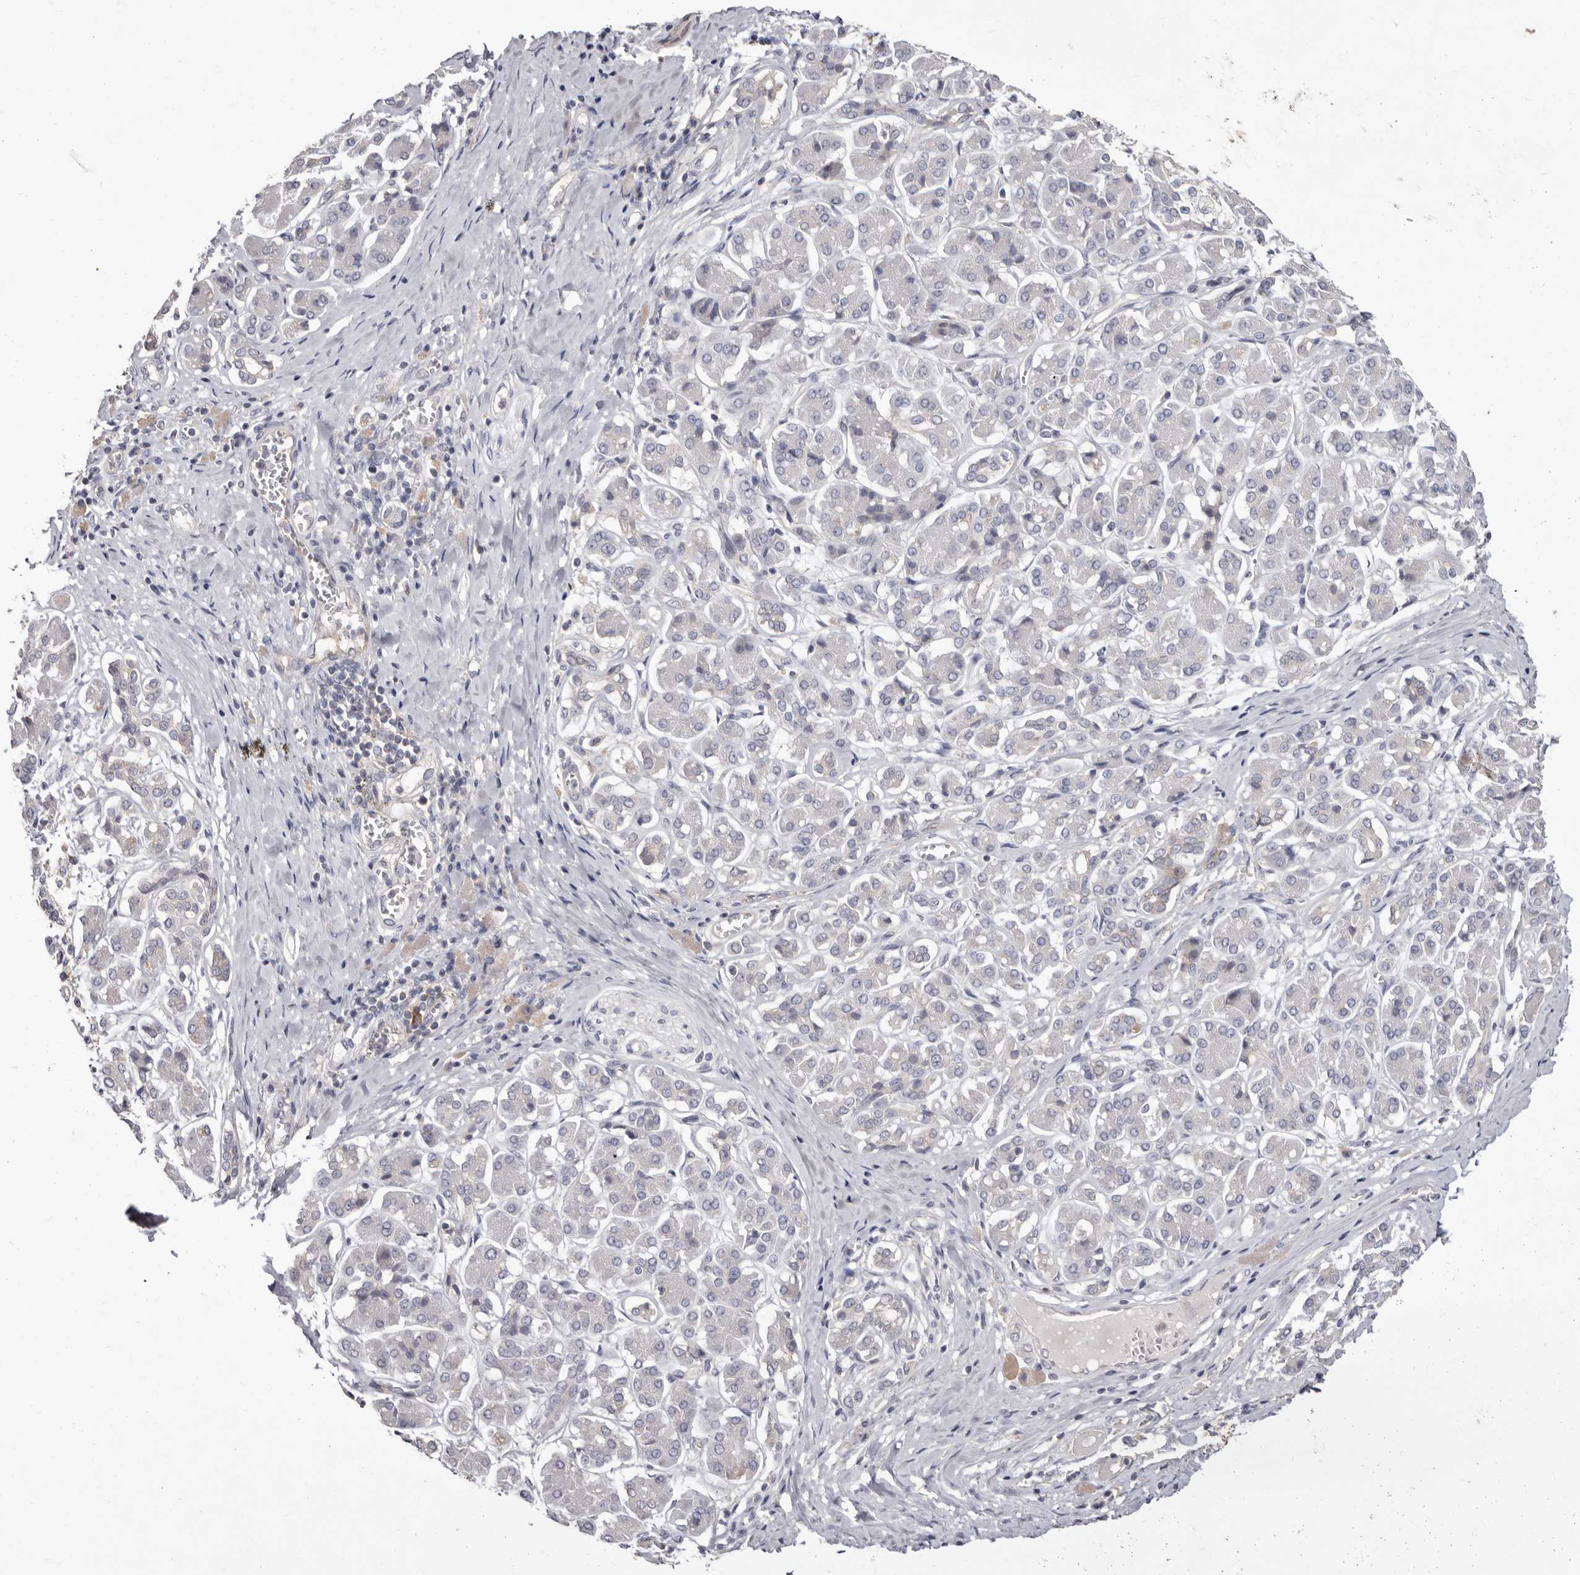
{"staining": {"intensity": "negative", "quantity": "none", "location": "none"}, "tissue": "pancreatic cancer", "cell_type": "Tumor cells", "image_type": "cancer", "snomed": [{"axis": "morphology", "description": "Adenocarcinoma, NOS"}, {"axis": "topography", "description": "Pancreas"}], "caption": "Adenocarcinoma (pancreatic) stained for a protein using IHC shows no staining tumor cells.", "gene": "MMACHC", "patient": {"sex": "male", "age": 55}}